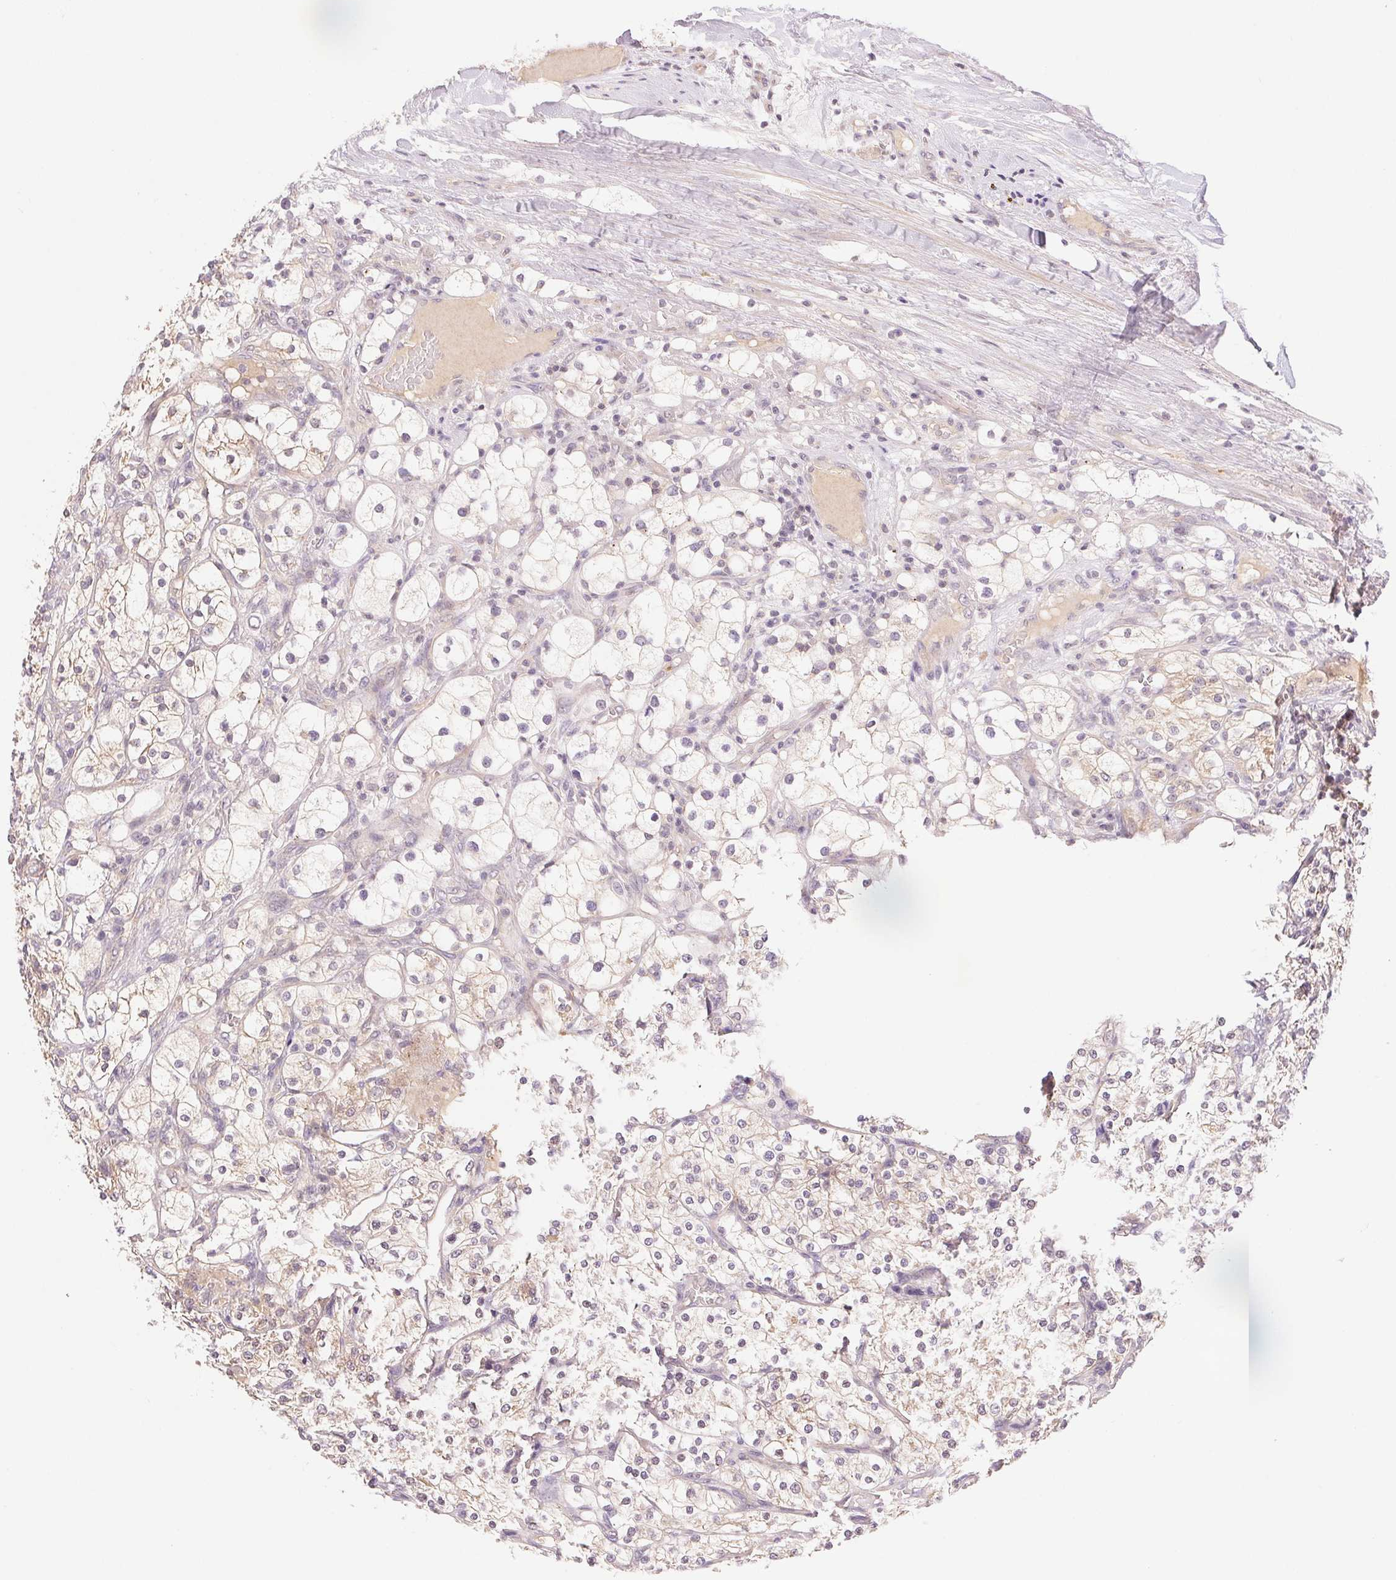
{"staining": {"intensity": "weak", "quantity": "<25%", "location": "cytoplasmic/membranous"}, "tissue": "renal cancer", "cell_type": "Tumor cells", "image_type": "cancer", "snomed": [{"axis": "morphology", "description": "Adenocarcinoma, NOS"}, {"axis": "topography", "description": "Kidney"}], "caption": "Histopathology image shows no protein staining in tumor cells of renal cancer tissue.", "gene": "BNIP5", "patient": {"sex": "male", "age": 80}}